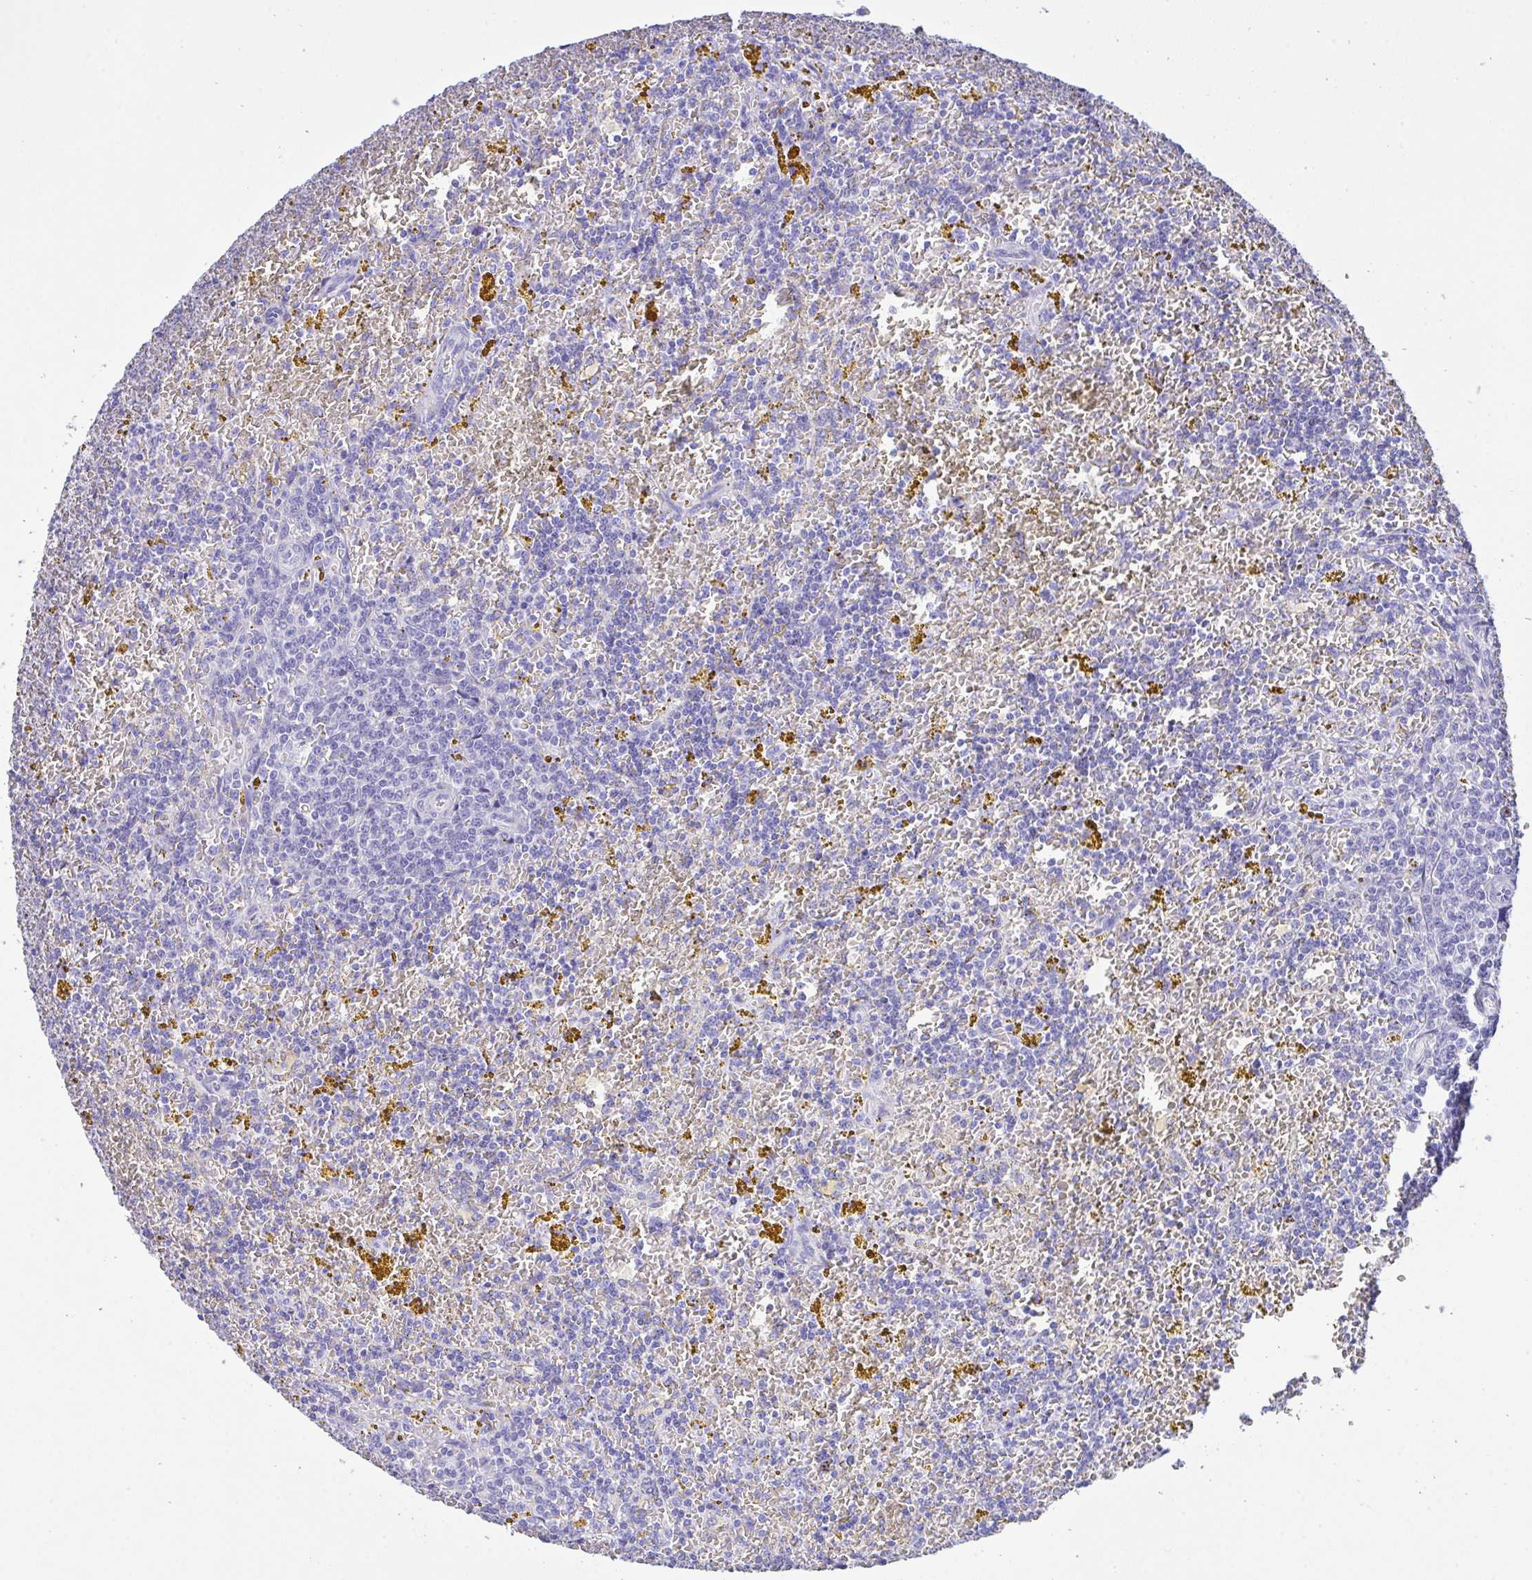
{"staining": {"intensity": "negative", "quantity": "none", "location": "none"}, "tissue": "lymphoma", "cell_type": "Tumor cells", "image_type": "cancer", "snomed": [{"axis": "morphology", "description": "Malignant lymphoma, non-Hodgkin's type, Low grade"}, {"axis": "topography", "description": "Spleen"}, {"axis": "topography", "description": "Lymph node"}], "caption": "An immunohistochemistry micrograph of low-grade malignant lymphoma, non-Hodgkin's type is shown. There is no staining in tumor cells of low-grade malignant lymphoma, non-Hodgkin's type.", "gene": "FBXL20", "patient": {"sex": "female", "age": 66}}